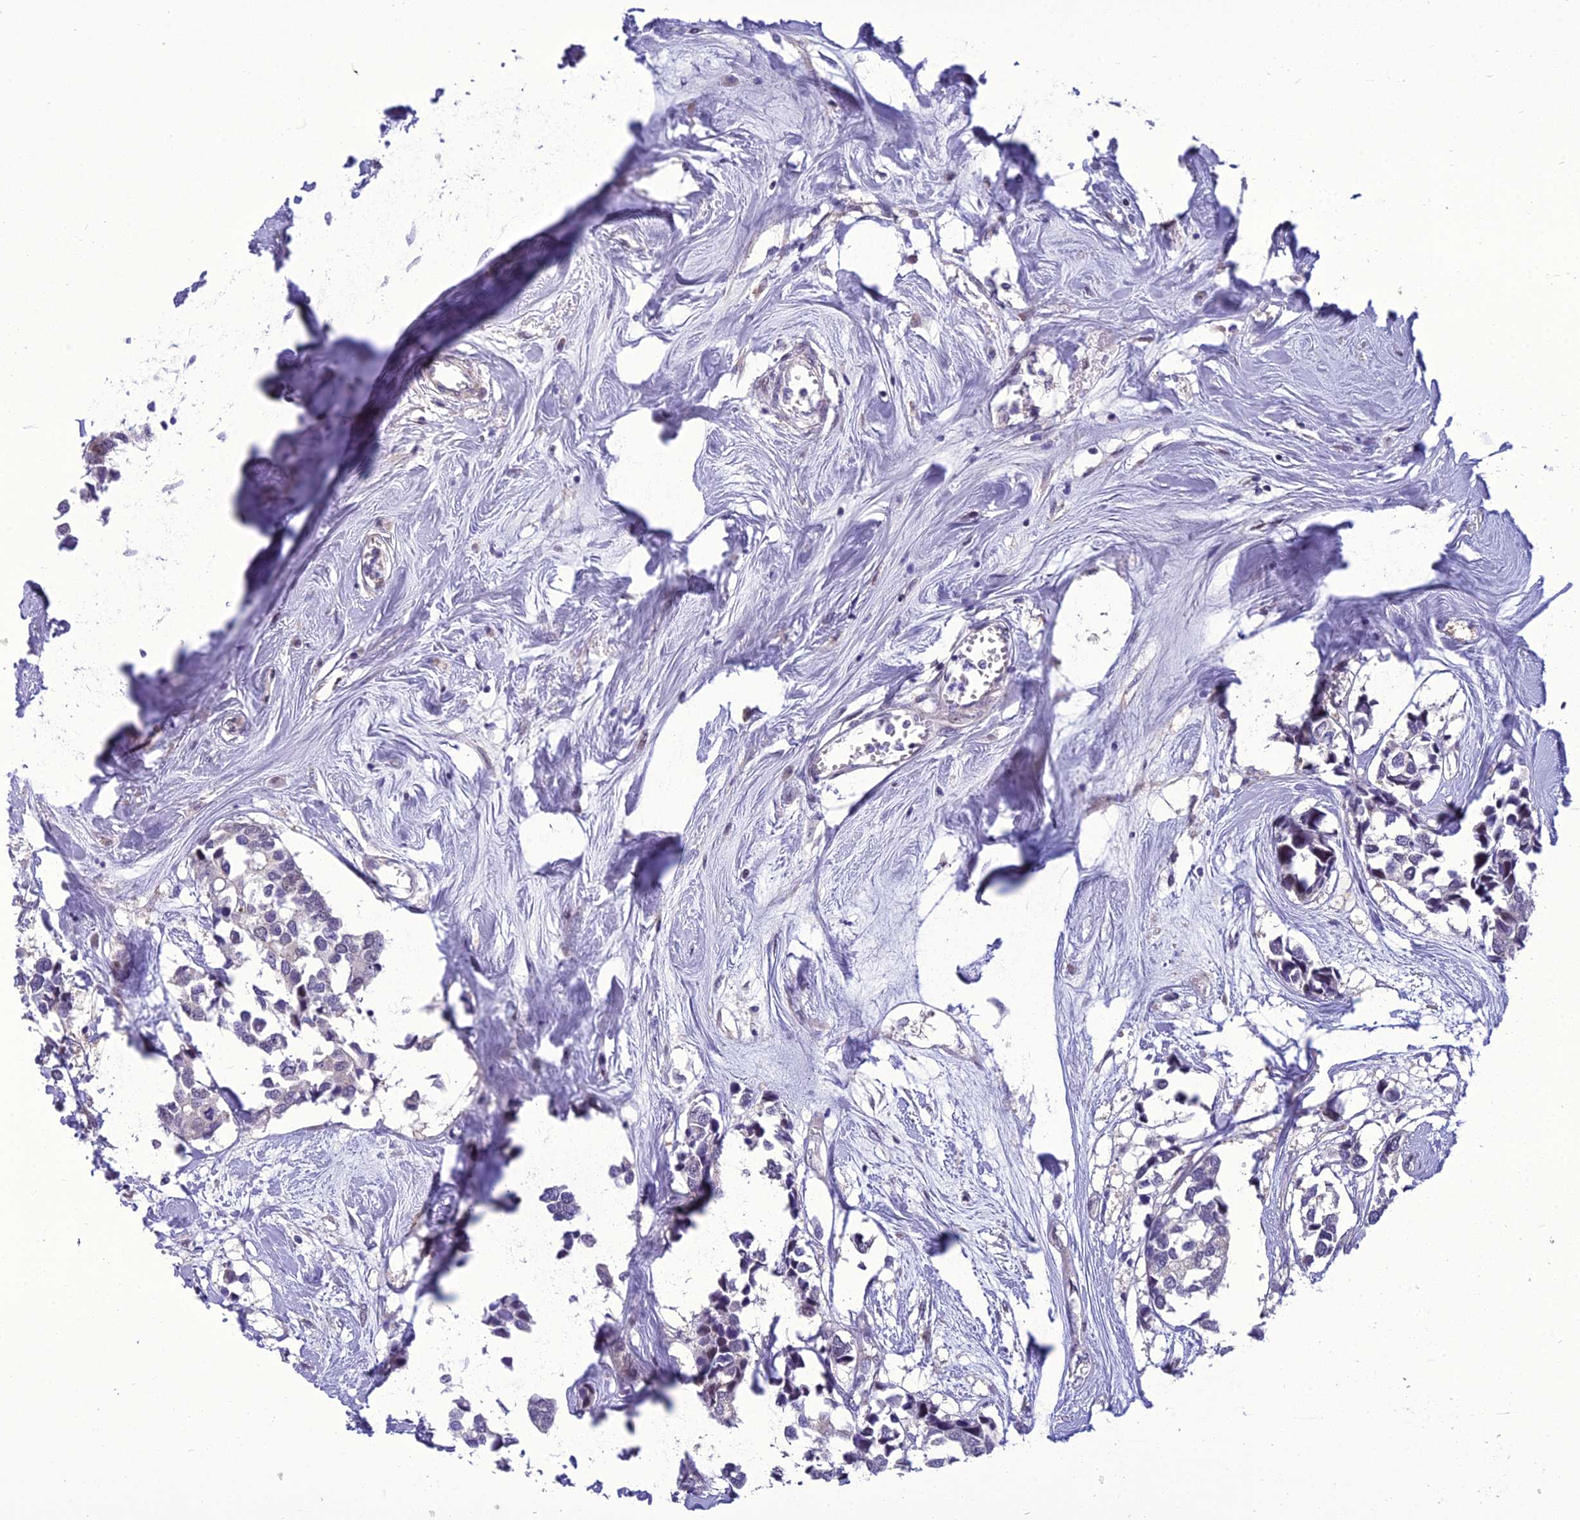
{"staining": {"intensity": "negative", "quantity": "none", "location": "none"}, "tissue": "breast cancer", "cell_type": "Tumor cells", "image_type": "cancer", "snomed": [{"axis": "morphology", "description": "Duct carcinoma"}, {"axis": "topography", "description": "Breast"}], "caption": "Tumor cells show no significant protein positivity in breast invasive ductal carcinoma. (DAB (3,3'-diaminobenzidine) IHC visualized using brightfield microscopy, high magnification).", "gene": "GAB4", "patient": {"sex": "female", "age": 83}}